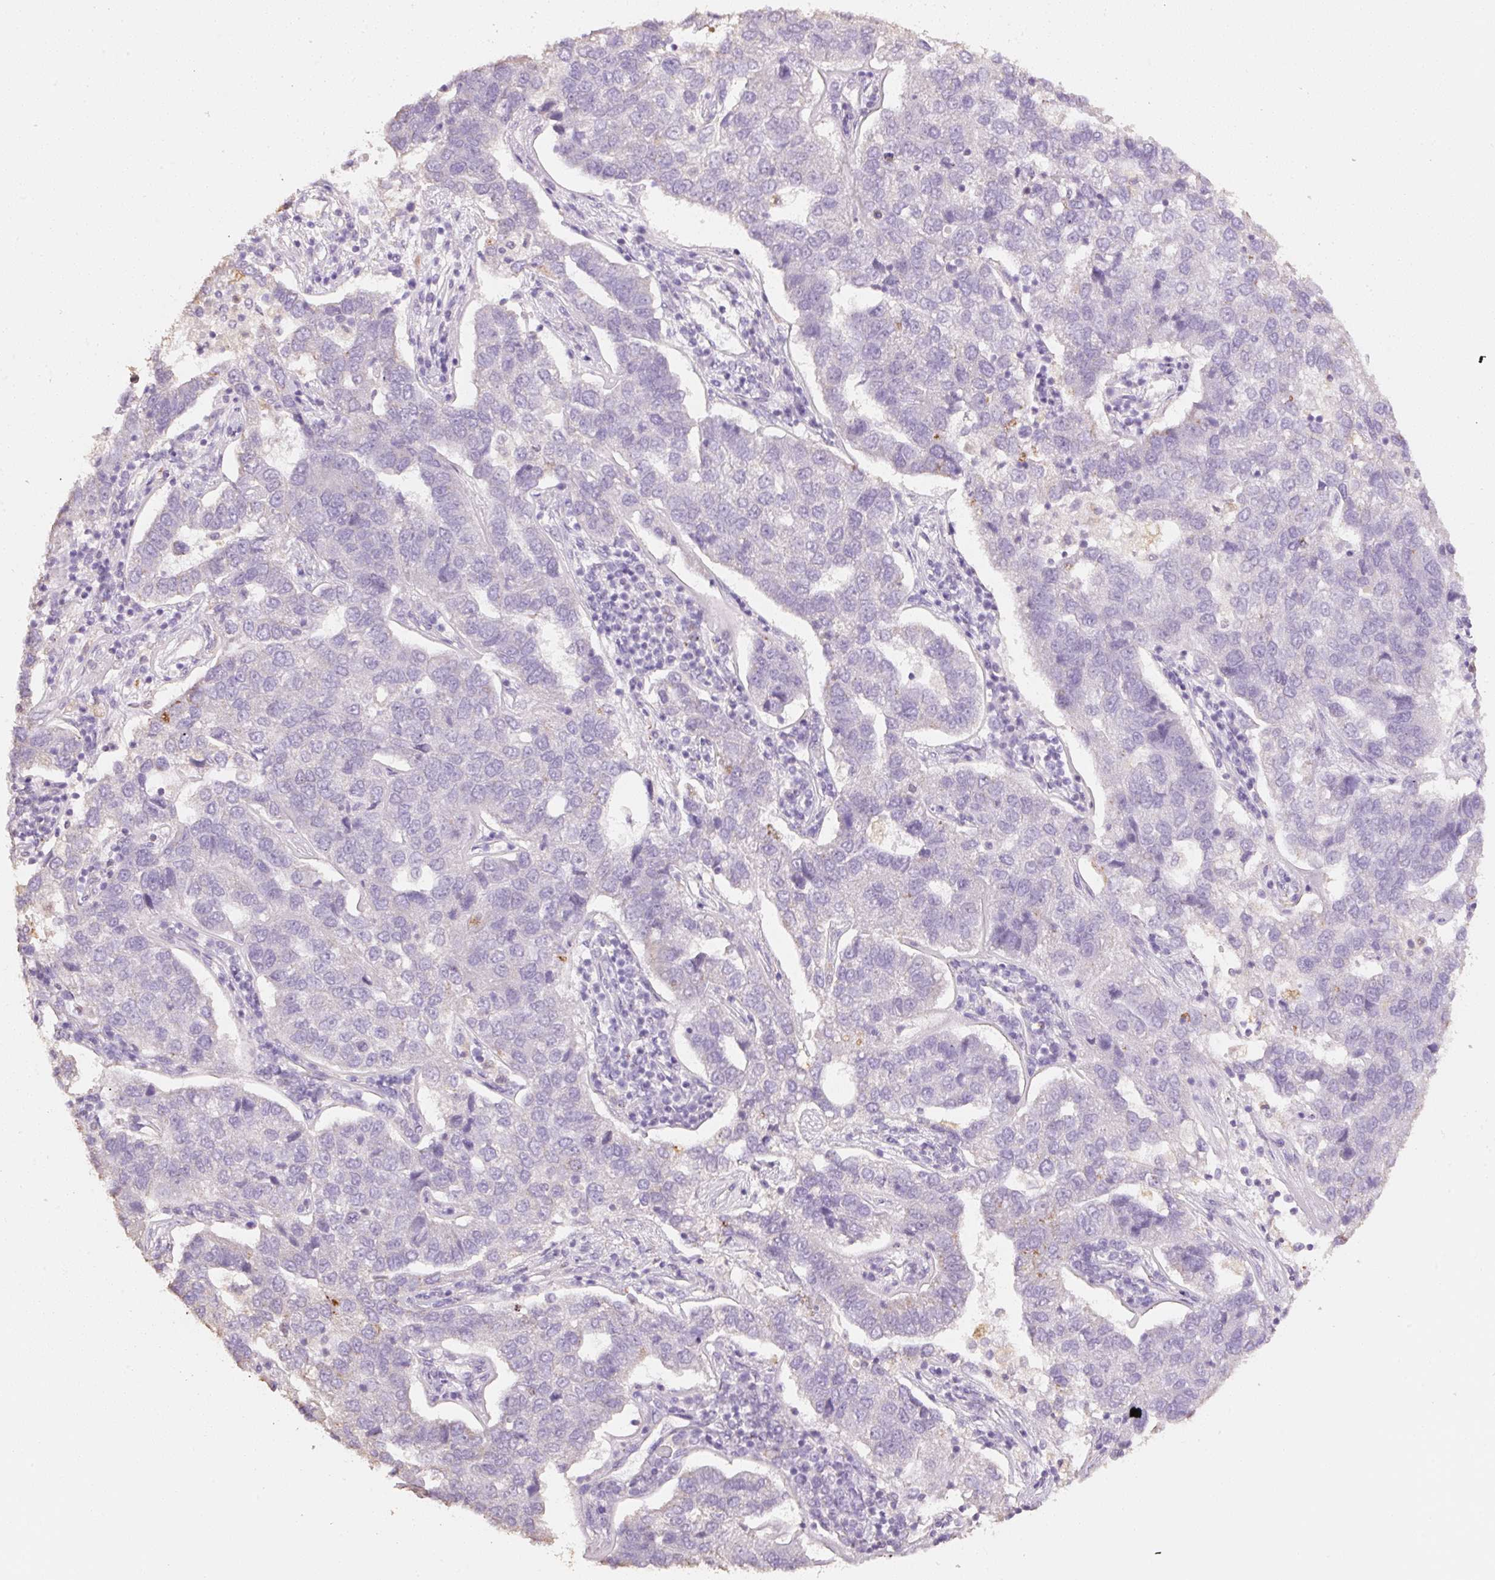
{"staining": {"intensity": "negative", "quantity": "none", "location": "none"}, "tissue": "pancreatic cancer", "cell_type": "Tumor cells", "image_type": "cancer", "snomed": [{"axis": "morphology", "description": "Adenocarcinoma, NOS"}, {"axis": "topography", "description": "Pancreas"}], "caption": "Tumor cells are negative for brown protein staining in pancreatic cancer.", "gene": "MBOAT7", "patient": {"sex": "female", "age": 61}}